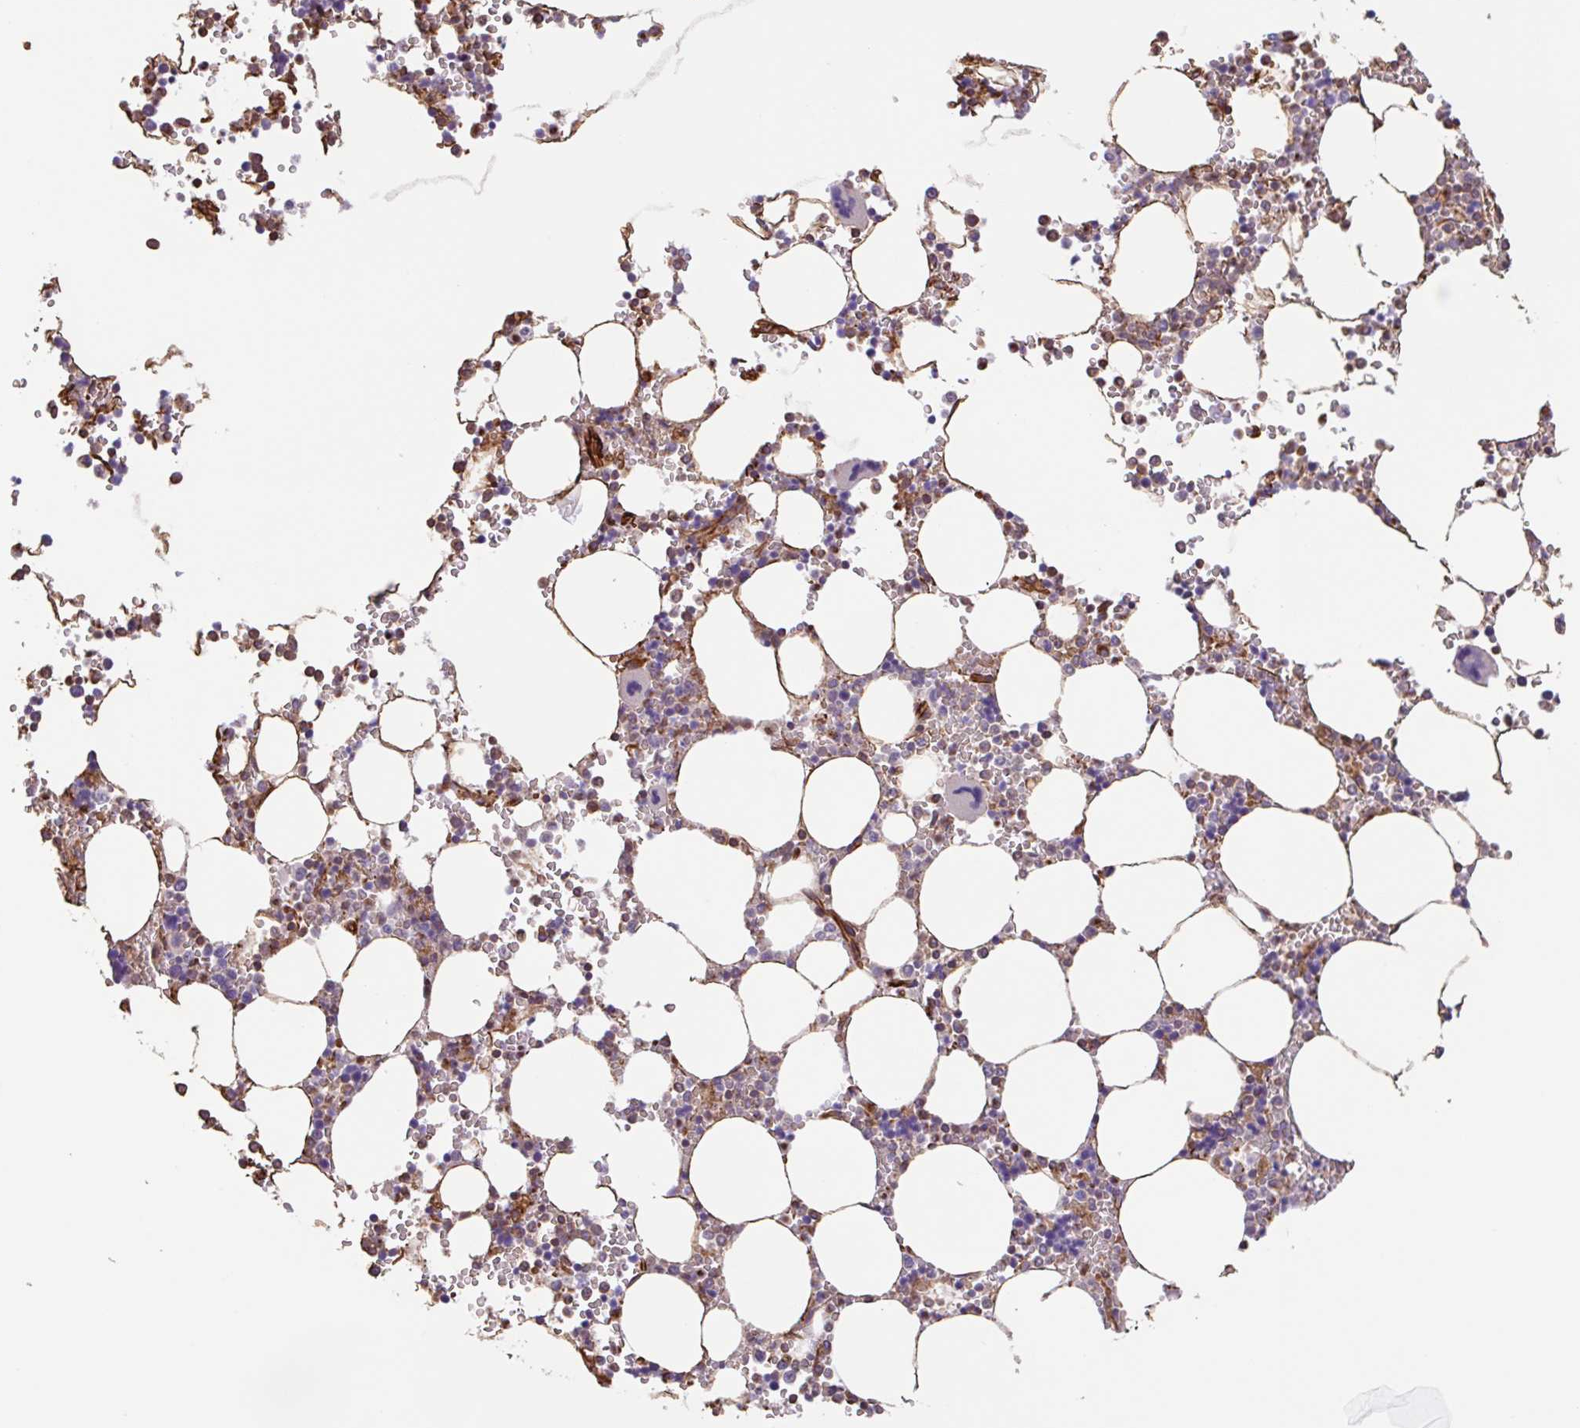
{"staining": {"intensity": "moderate", "quantity": "<25%", "location": "cytoplasmic/membranous"}, "tissue": "bone marrow", "cell_type": "Hematopoietic cells", "image_type": "normal", "snomed": [{"axis": "morphology", "description": "Normal tissue, NOS"}, {"axis": "topography", "description": "Bone marrow"}], "caption": "Human bone marrow stained with a protein marker exhibits moderate staining in hematopoietic cells.", "gene": "ZNF790", "patient": {"sex": "male", "age": 64}}